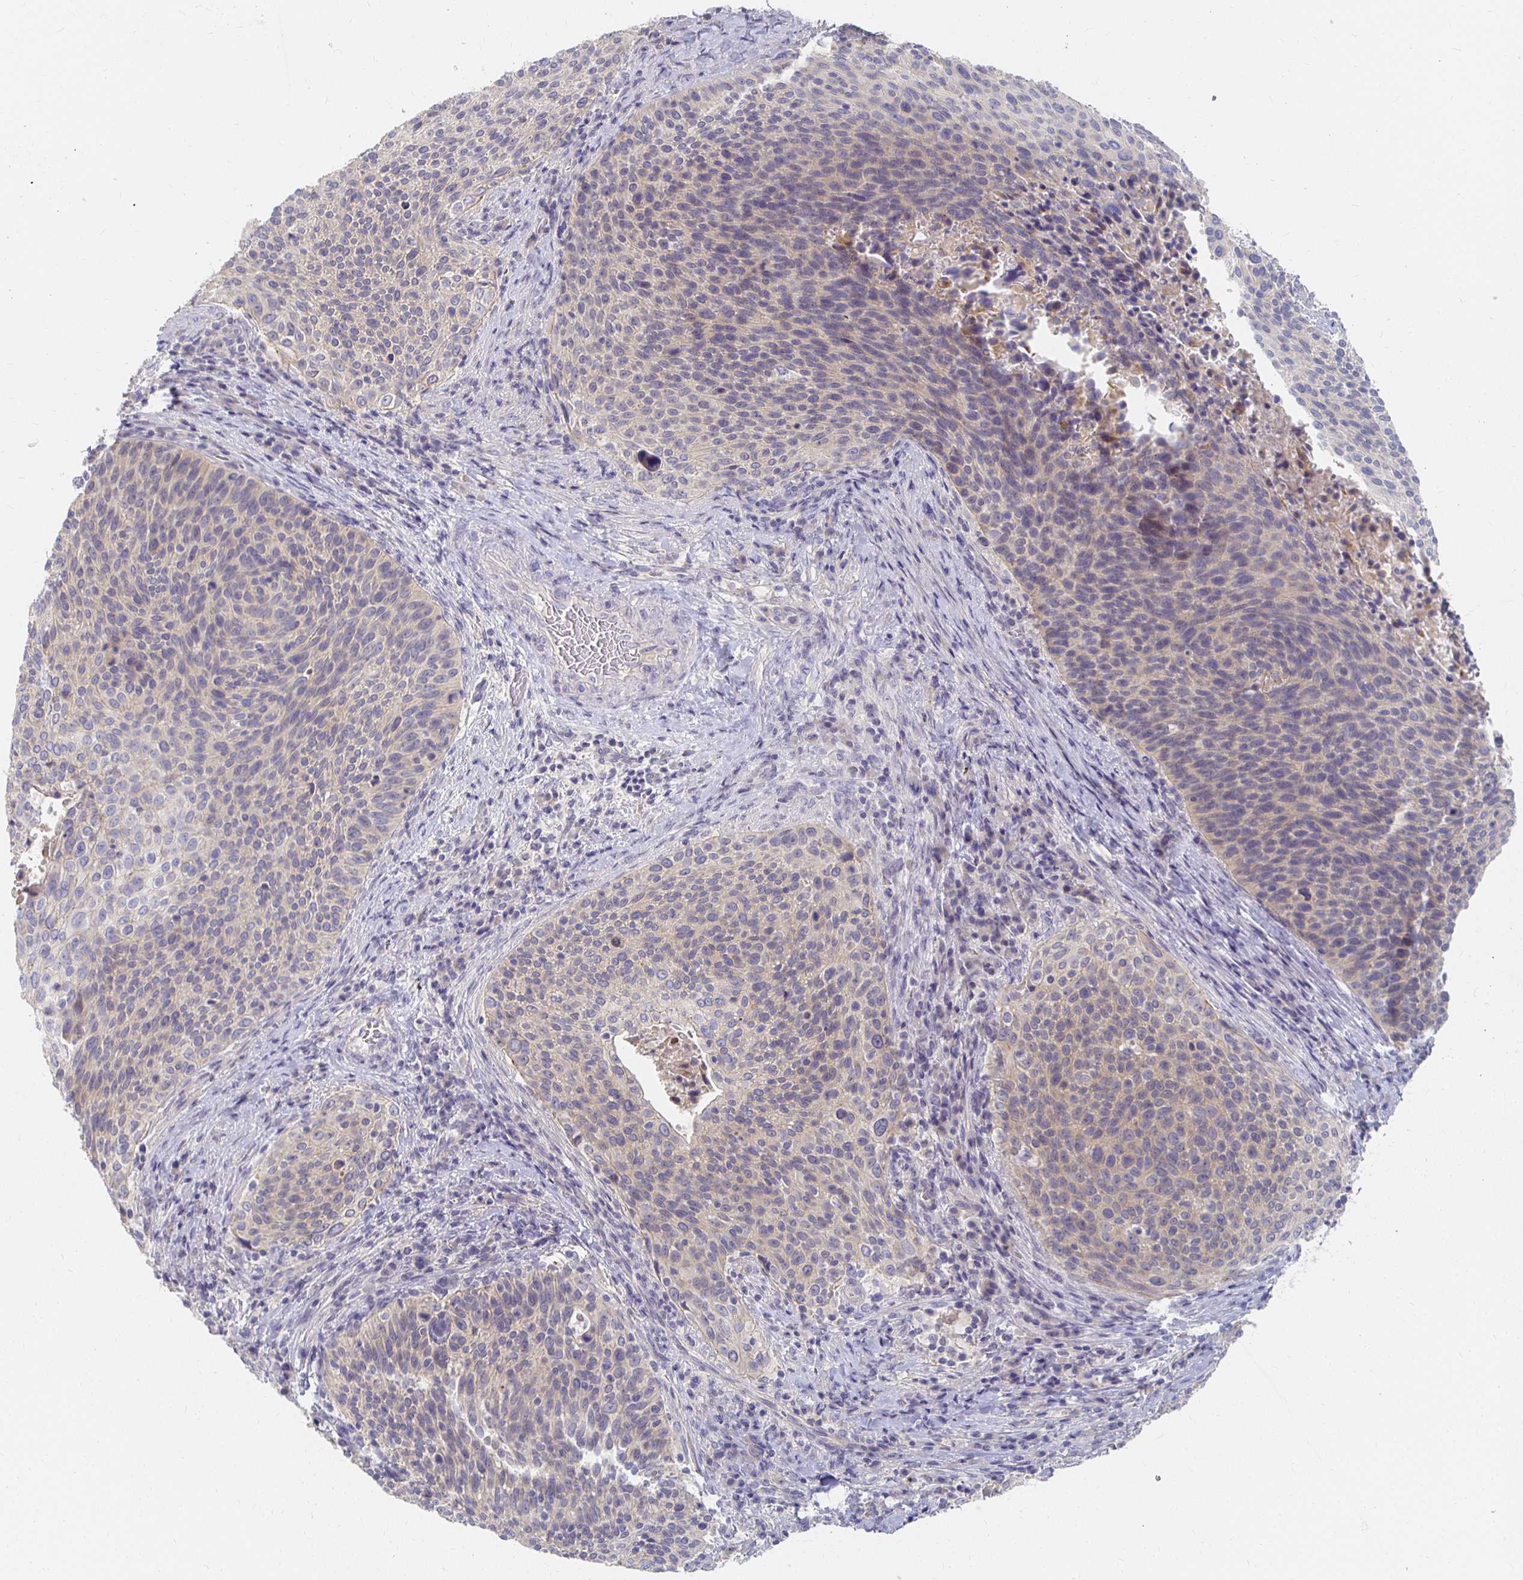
{"staining": {"intensity": "weak", "quantity": "<25%", "location": "cytoplasmic/membranous"}, "tissue": "cervical cancer", "cell_type": "Tumor cells", "image_type": "cancer", "snomed": [{"axis": "morphology", "description": "Squamous cell carcinoma, NOS"}, {"axis": "topography", "description": "Cervix"}], "caption": "Immunohistochemistry of squamous cell carcinoma (cervical) demonstrates no positivity in tumor cells.", "gene": "FKRP", "patient": {"sex": "female", "age": 31}}